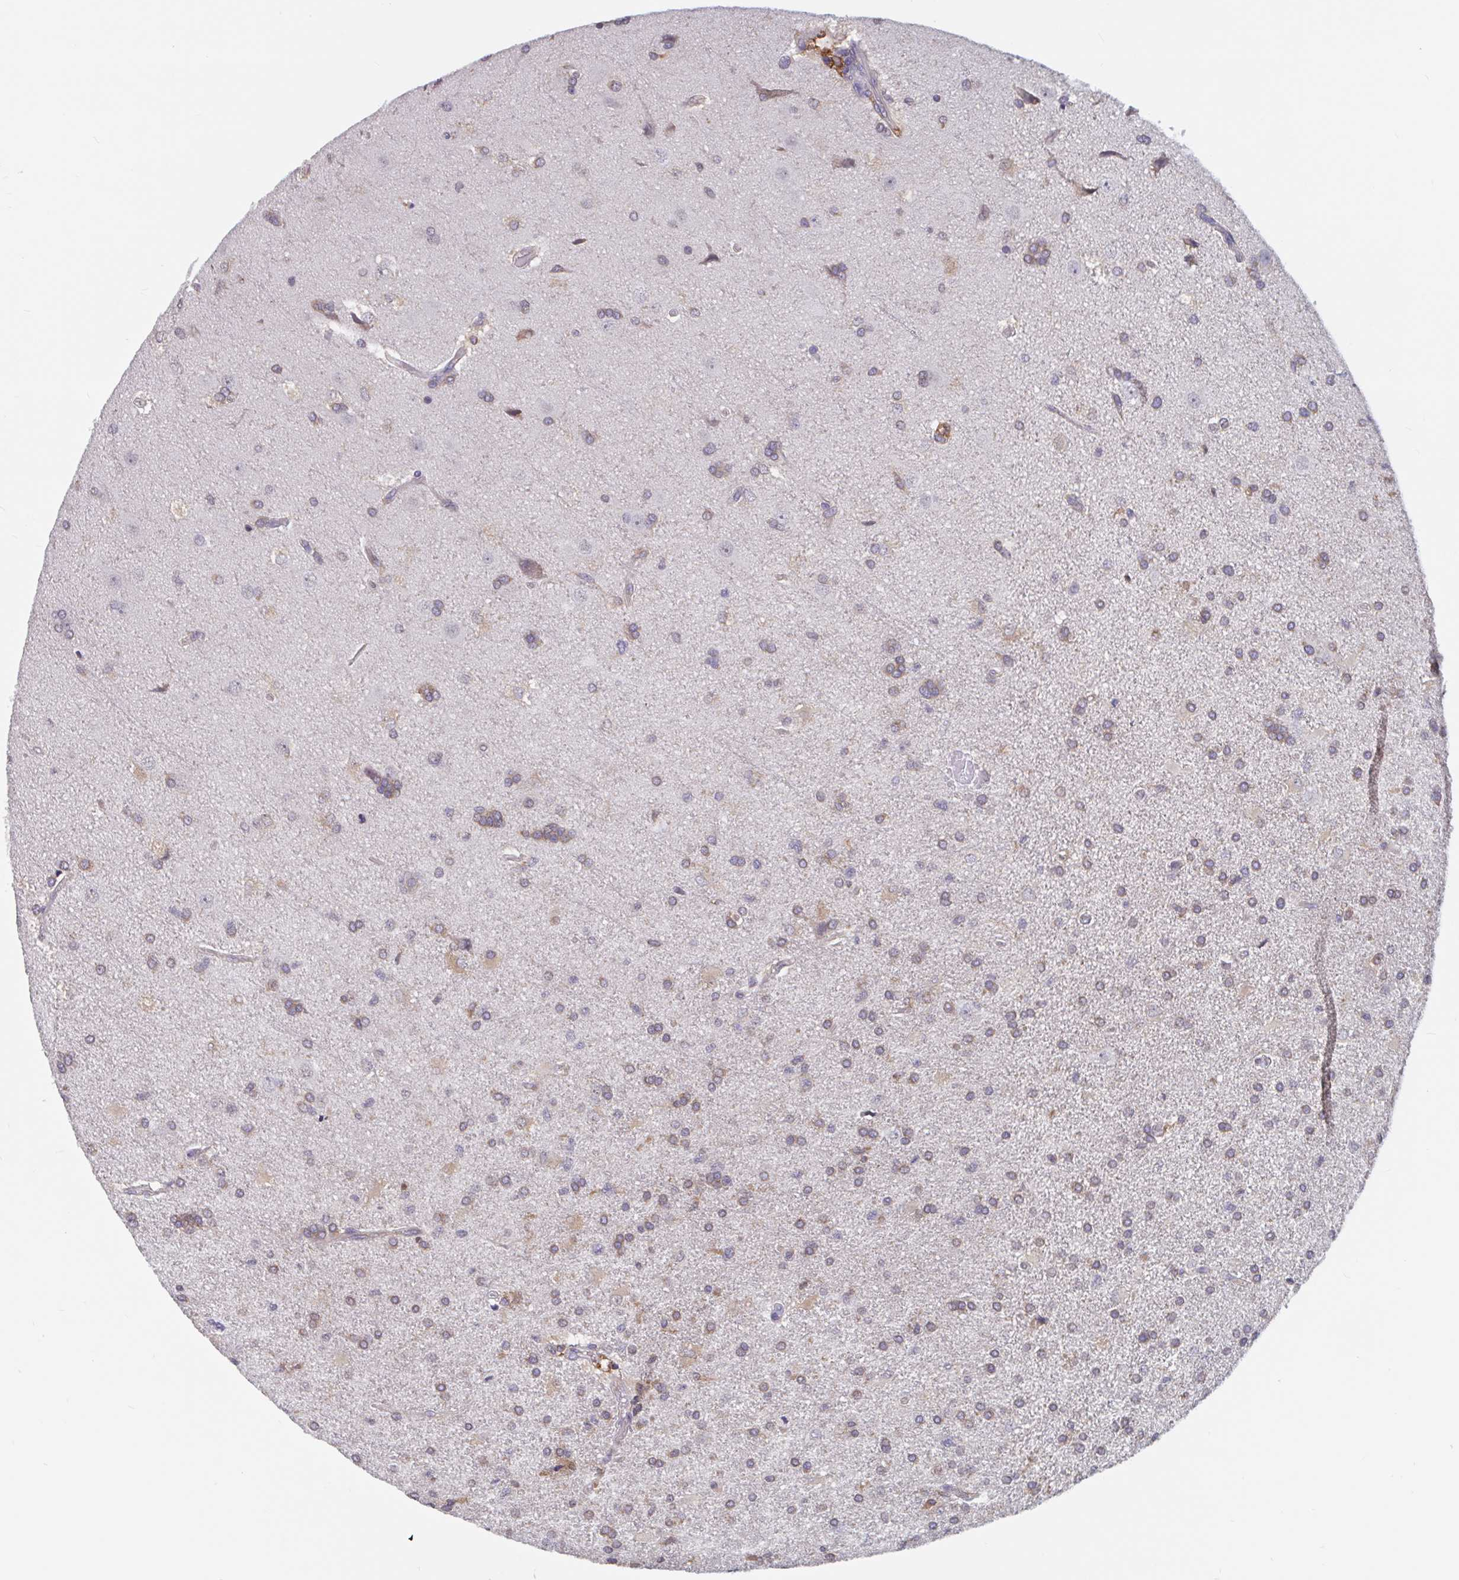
{"staining": {"intensity": "weak", "quantity": "25%-75%", "location": "cytoplasmic/membranous"}, "tissue": "glioma", "cell_type": "Tumor cells", "image_type": "cancer", "snomed": [{"axis": "morphology", "description": "Glioma, malignant, High grade"}, {"axis": "topography", "description": "Brain"}], "caption": "There is low levels of weak cytoplasmic/membranous positivity in tumor cells of malignant glioma (high-grade), as demonstrated by immunohistochemical staining (brown color).", "gene": "SNX8", "patient": {"sex": "male", "age": 68}}